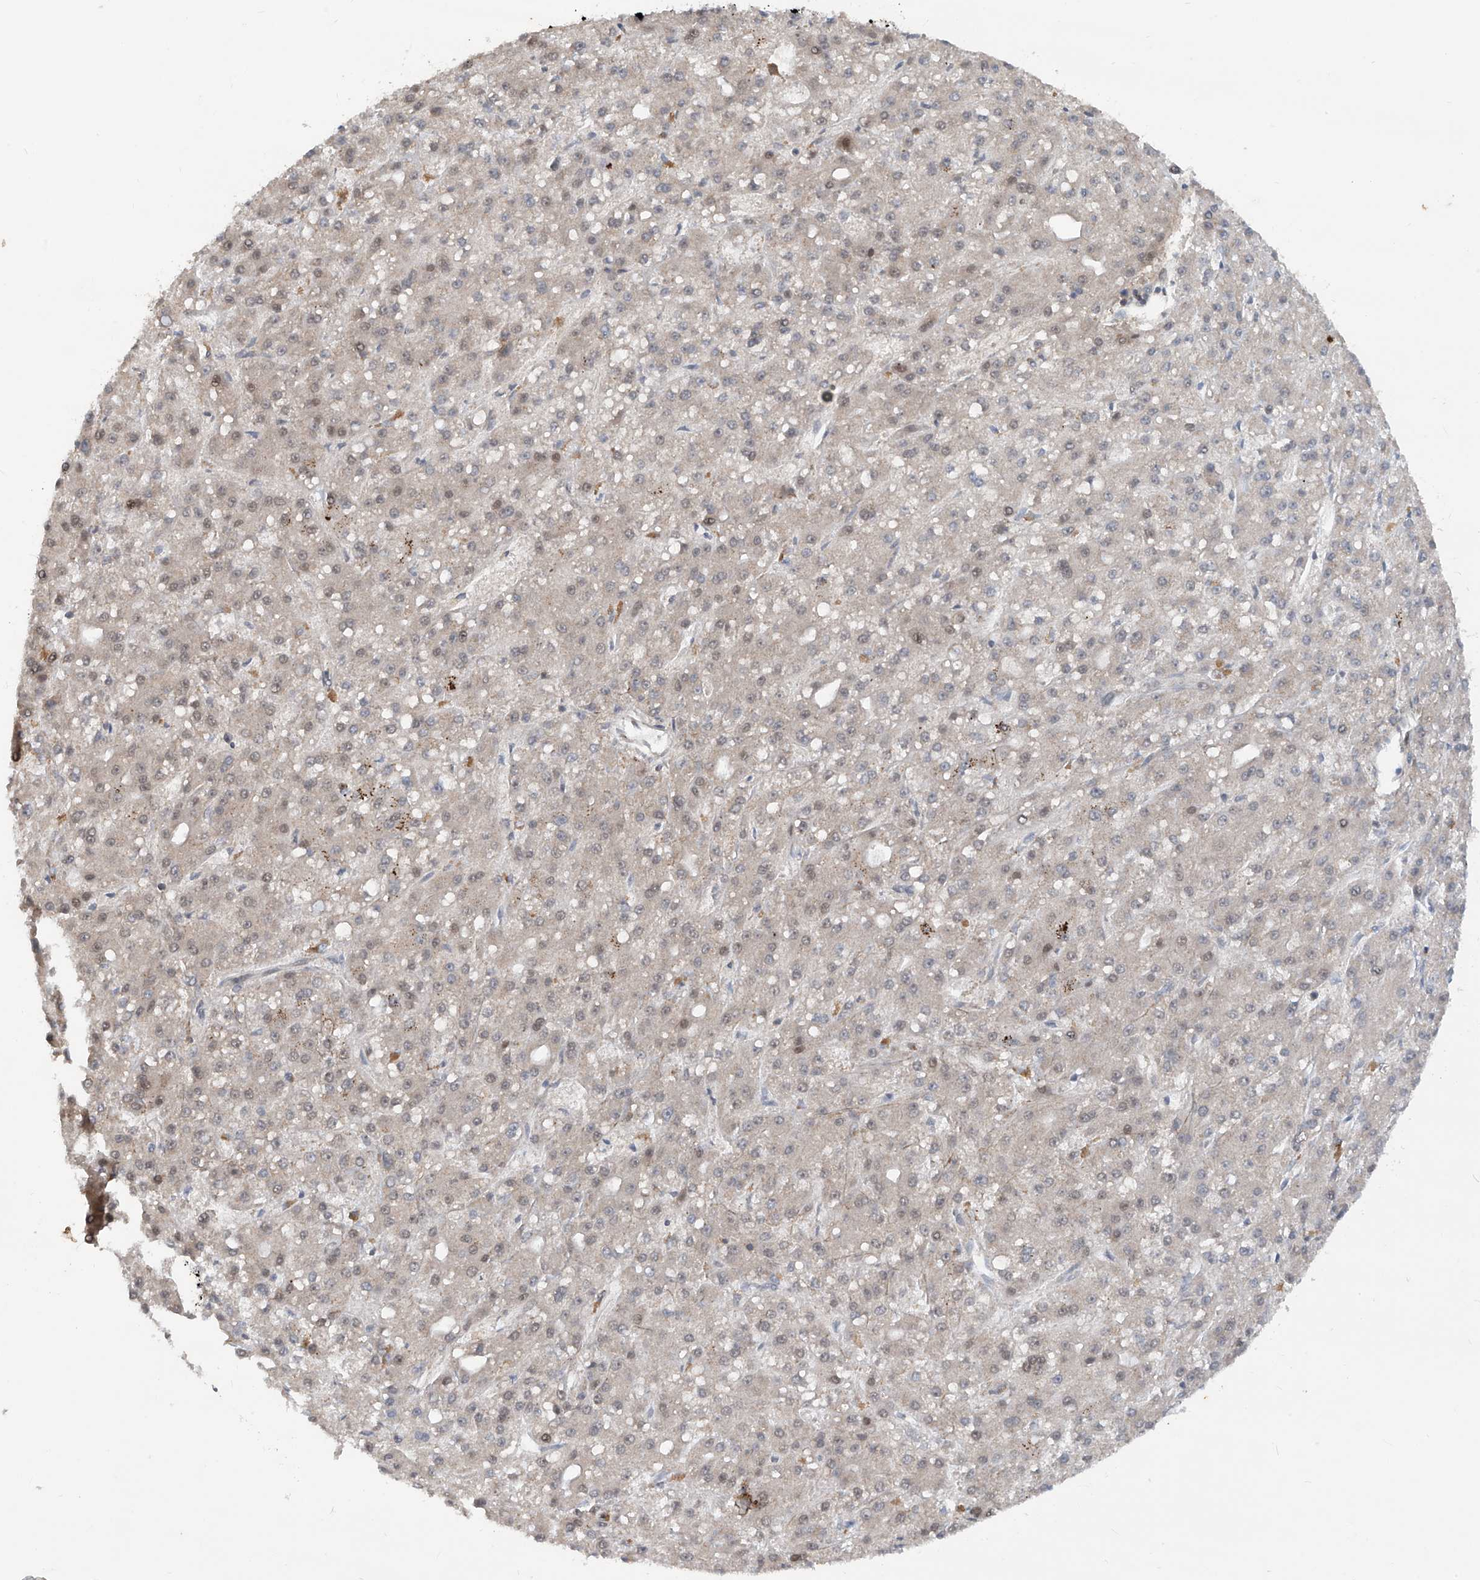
{"staining": {"intensity": "weak", "quantity": "25%-75%", "location": "nuclear"}, "tissue": "liver cancer", "cell_type": "Tumor cells", "image_type": "cancer", "snomed": [{"axis": "morphology", "description": "Carcinoma, Hepatocellular, NOS"}, {"axis": "topography", "description": "Liver"}], "caption": "Weak nuclear protein positivity is identified in about 25%-75% of tumor cells in liver hepatocellular carcinoma.", "gene": "LAGE3", "patient": {"sex": "male", "age": 67}}